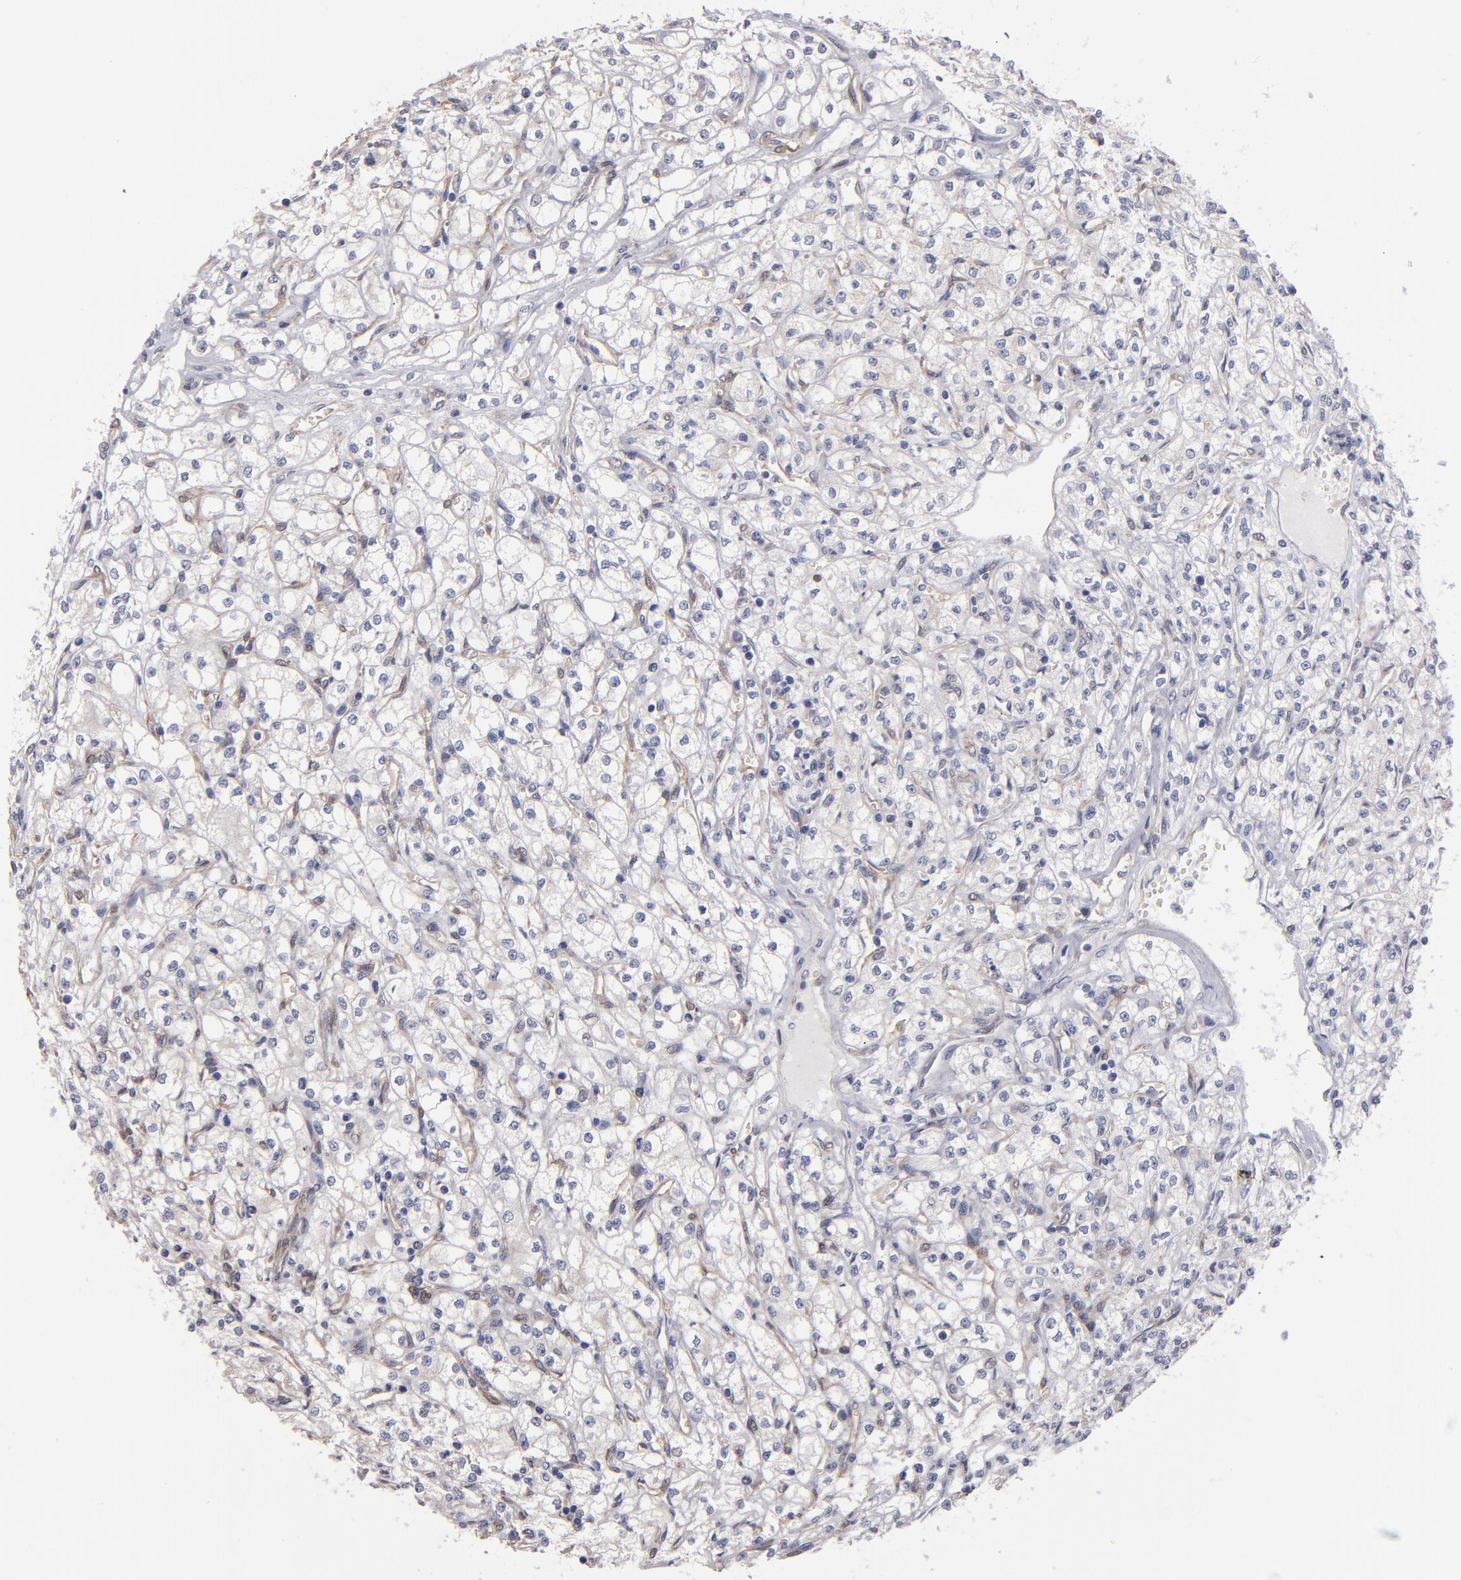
{"staining": {"intensity": "negative", "quantity": "none", "location": "none"}, "tissue": "renal cancer", "cell_type": "Tumor cells", "image_type": "cancer", "snomed": [{"axis": "morphology", "description": "Adenocarcinoma, NOS"}, {"axis": "topography", "description": "Kidney"}], "caption": "There is no significant staining in tumor cells of renal adenocarcinoma.", "gene": "NDRG2", "patient": {"sex": "male", "age": 61}}